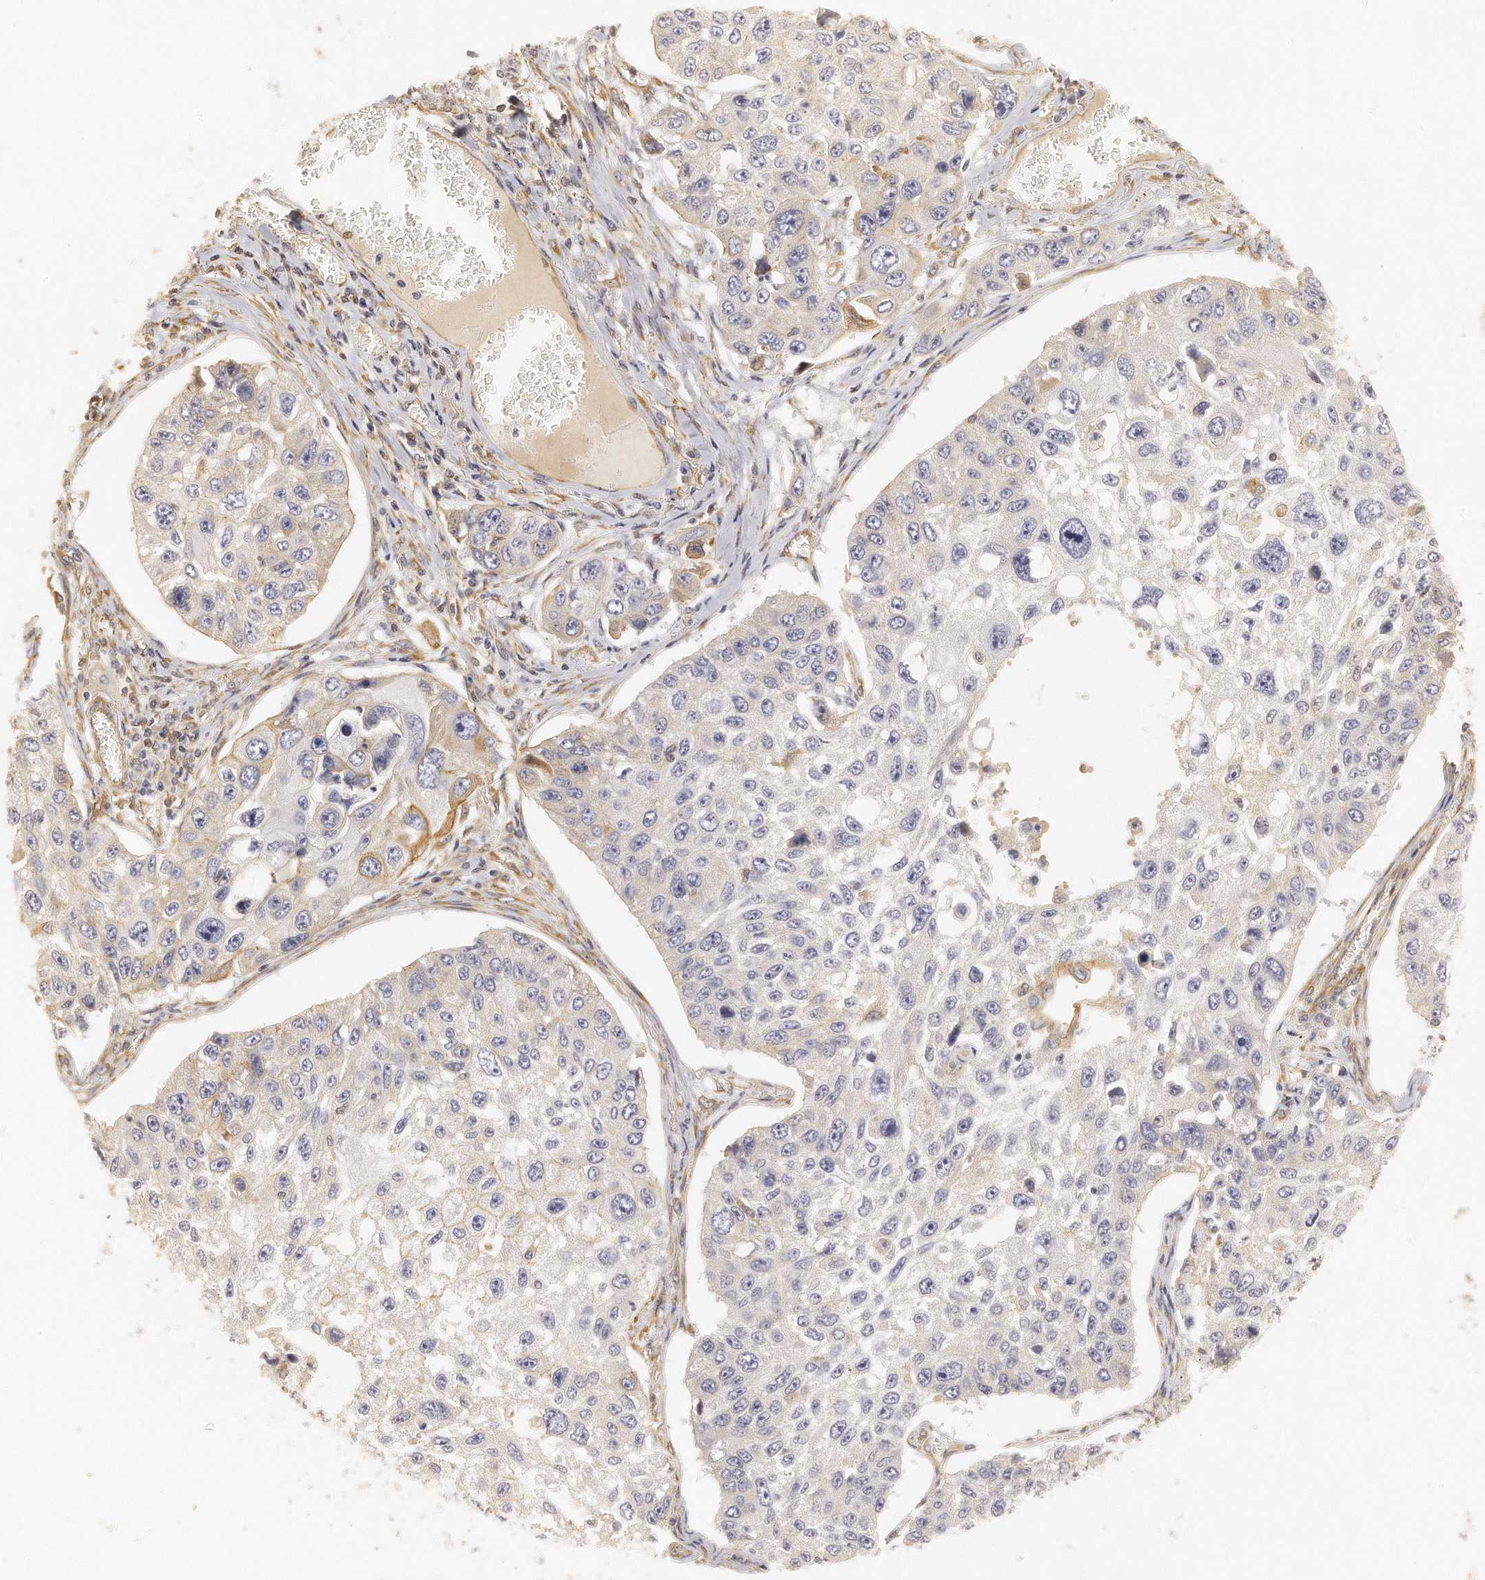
{"staining": {"intensity": "moderate", "quantity": "<25%", "location": "cytoplasmic/membranous"}, "tissue": "lung cancer", "cell_type": "Tumor cells", "image_type": "cancer", "snomed": [{"axis": "morphology", "description": "Squamous cell carcinoma, NOS"}, {"axis": "topography", "description": "Lung"}], "caption": "Immunohistochemical staining of human squamous cell carcinoma (lung) reveals low levels of moderate cytoplasmic/membranous positivity in approximately <25% of tumor cells.", "gene": "CHST7", "patient": {"sex": "male", "age": 71}}